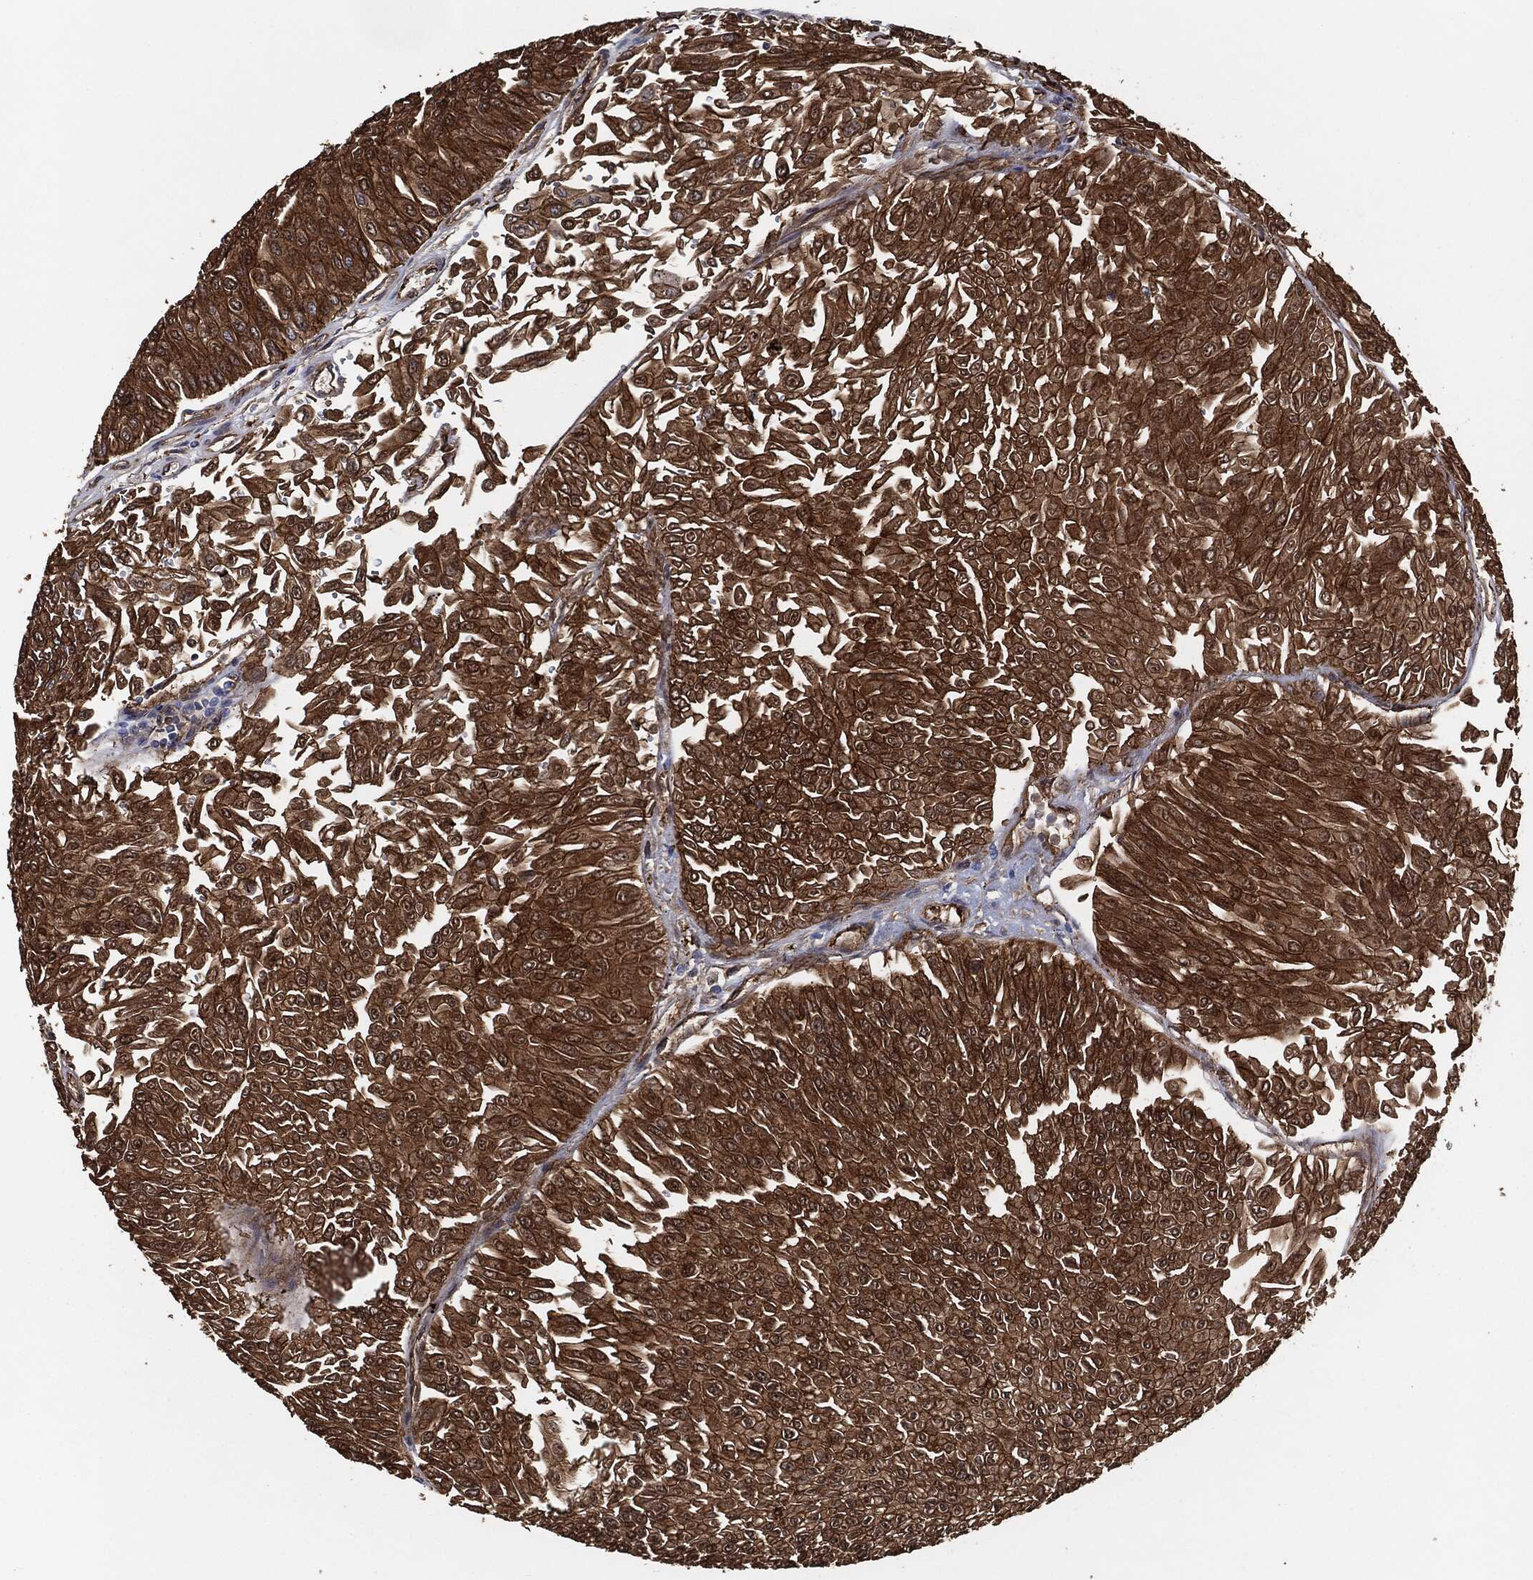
{"staining": {"intensity": "strong", "quantity": ">75%", "location": "cytoplasmic/membranous"}, "tissue": "urothelial cancer", "cell_type": "Tumor cells", "image_type": "cancer", "snomed": [{"axis": "morphology", "description": "Urothelial carcinoma, Low grade"}, {"axis": "topography", "description": "Urinary bladder"}], "caption": "DAB immunohistochemical staining of urothelial cancer shows strong cytoplasmic/membranous protein positivity in about >75% of tumor cells.", "gene": "CTNNA1", "patient": {"sex": "male", "age": 67}}